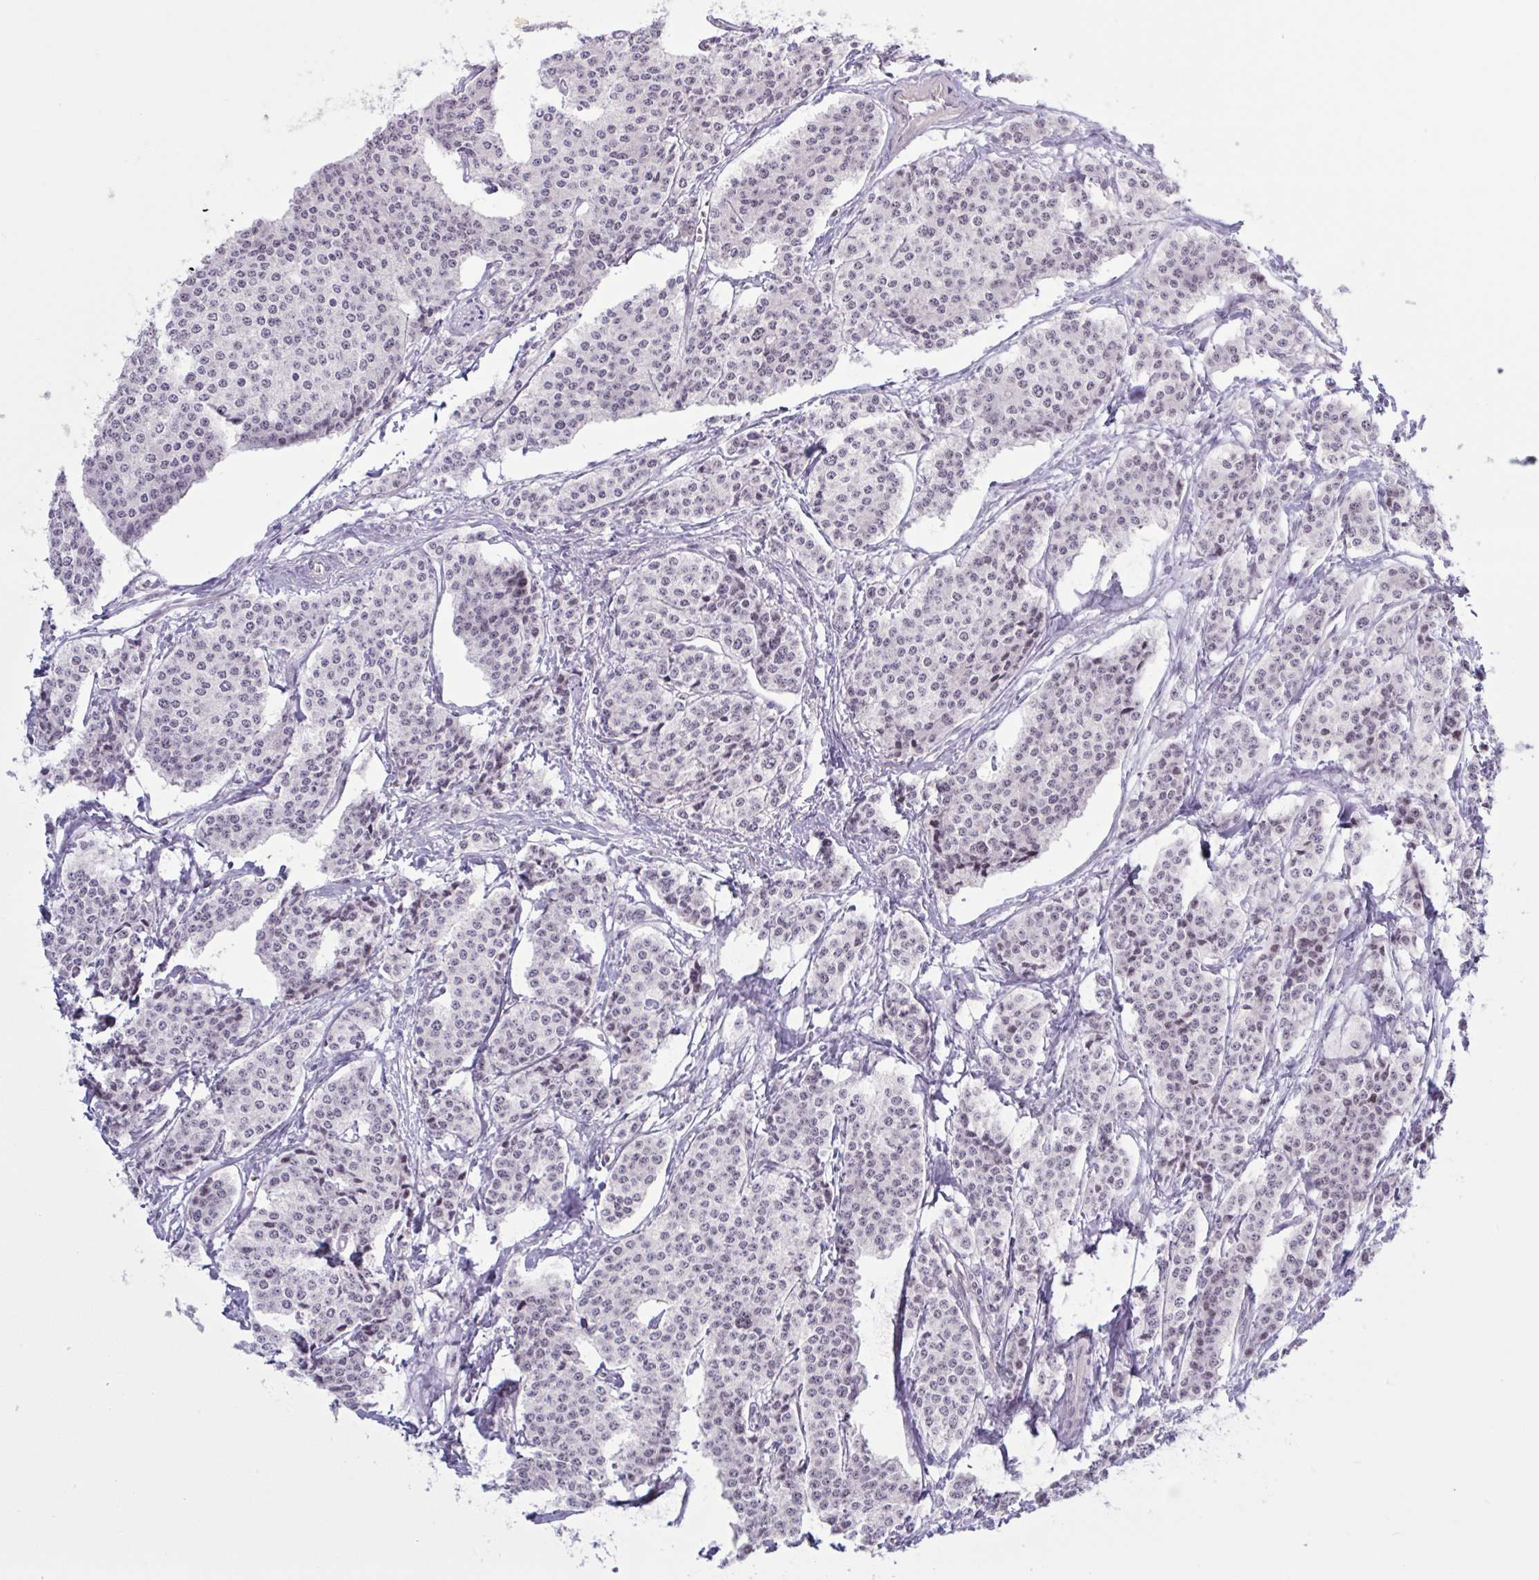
{"staining": {"intensity": "negative", "quantity": "none", "location": "none"}, "tissue": "carcinoid", "cell_type": "Tumor cells", "image_type": "cancer", "snomed": [{"axis": "morphology", "description": "Carcinoid, malignant, NOS"}, {"axis": "topography", "description": "Small intestine"}], "caption": "There is no significant staining in tumor cells of malignant carcinoid.", "gene": "PRMT6", "patient": {"sex": "female", "age": 64}}